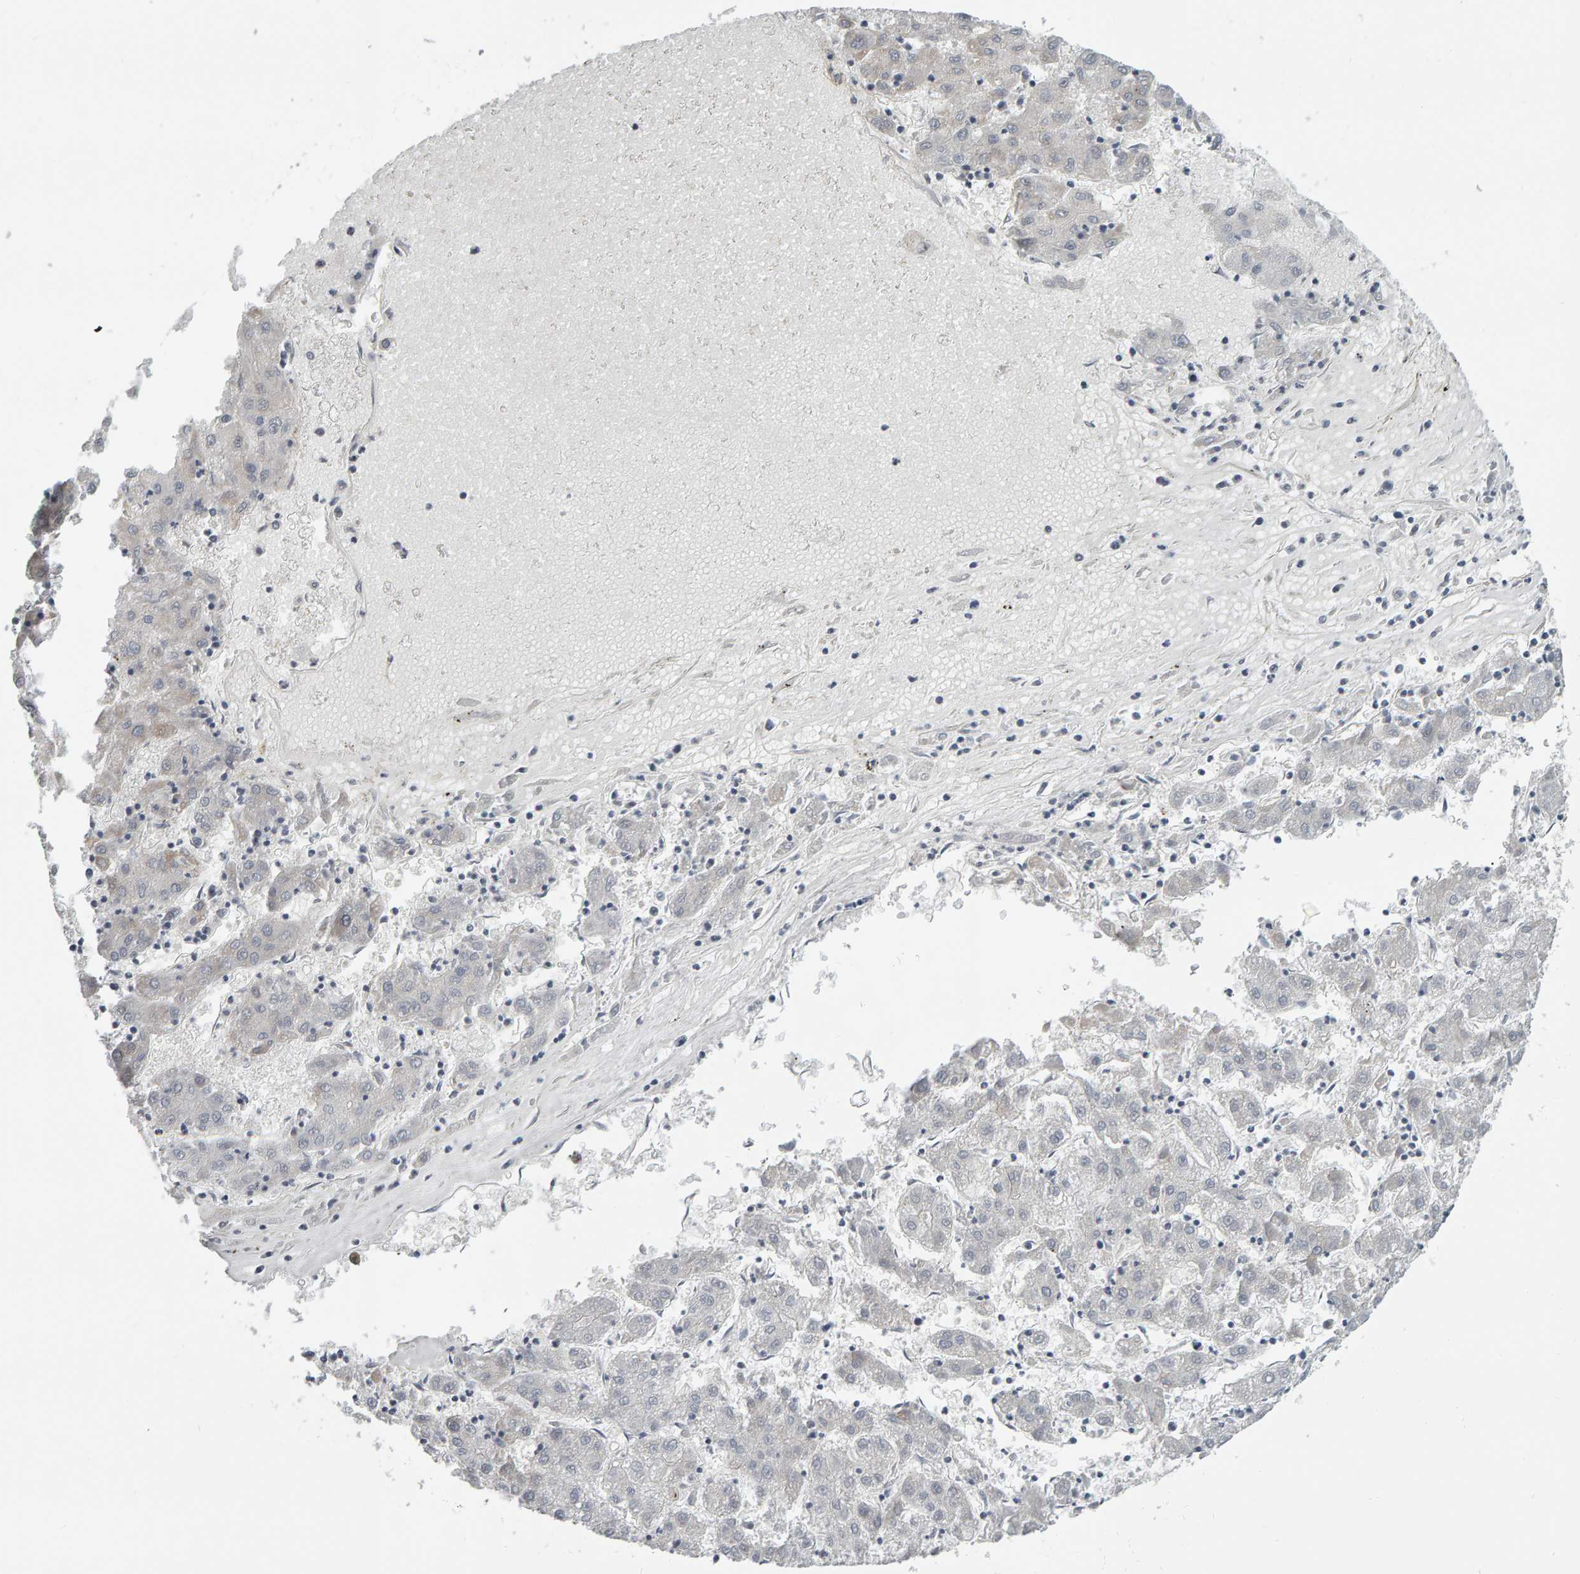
{"staining": {"intensity": "negative", "quantity": "none", "location": "none"}, "tissue": "liver cancer", "cell_type": "Tumor cells", "image_type": "cancer", "snomed": [{"axis": "morphology", "description": "Carcinoma, Hepatocellular, NOS"}, {"axis": "topography", "description": "Liver"}], "caption": "Tumor cells are negative for brown protein staining in liver cancer.", "gene": "ATF7IP", "patient": {"sex": "male", "age": 72}}